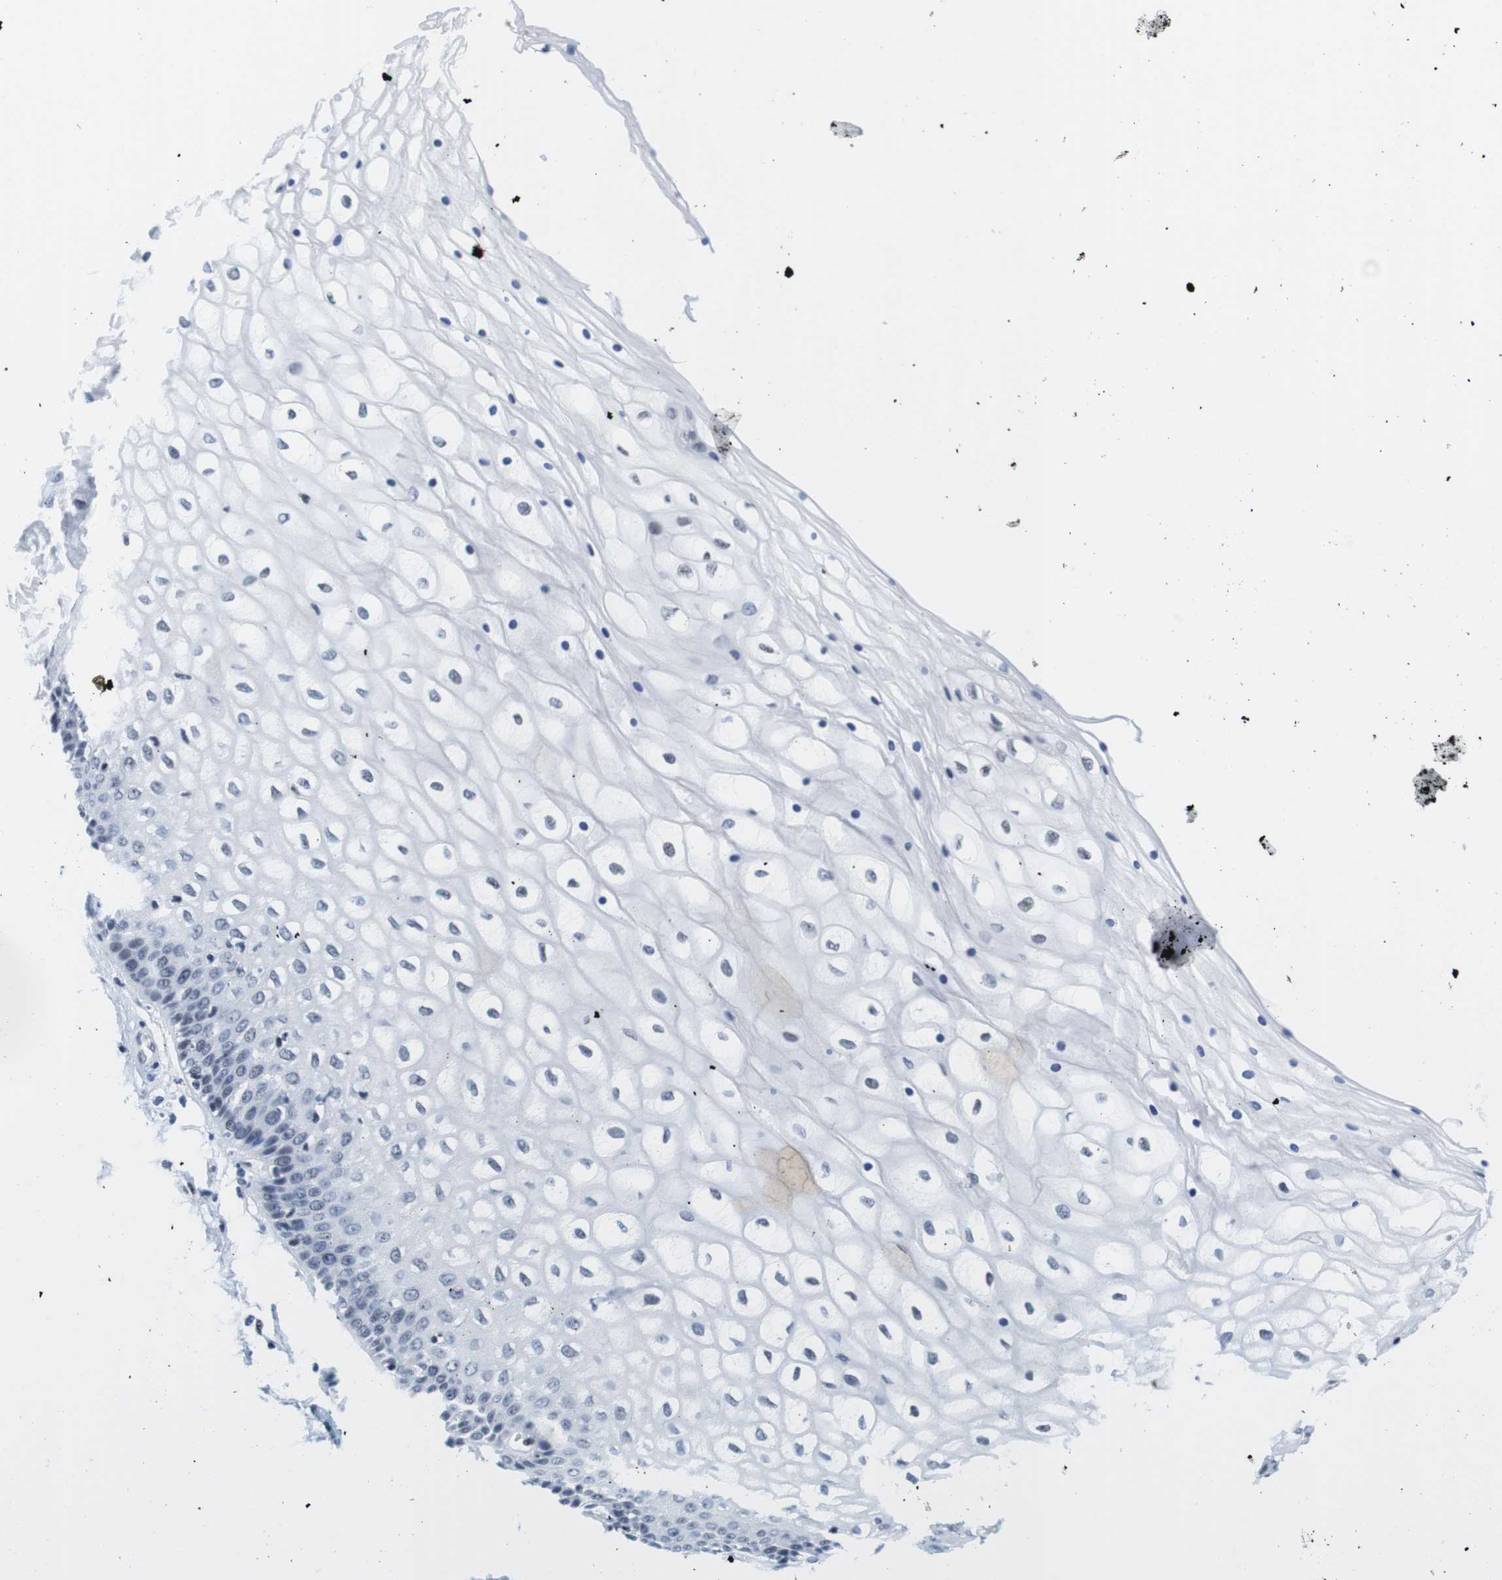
{"staining": {"intensity": "negative", "quantity": "none", "location": "none"}, "tissue": "vagina", "cell_type": "Squamous epithelial cells", "image_type": "normal", "snomed": [{"axis": "morphology", "description": "Normal tissue, NOS"}, {"axis": "topography", "description": "Vagina"}], "caption": "Photomicrograph shows no significant protein expression in squamous epithelial cells of unremarkable vagina.", "gene": "IFI16", "patient": {"sex": "female", "age": 34}}